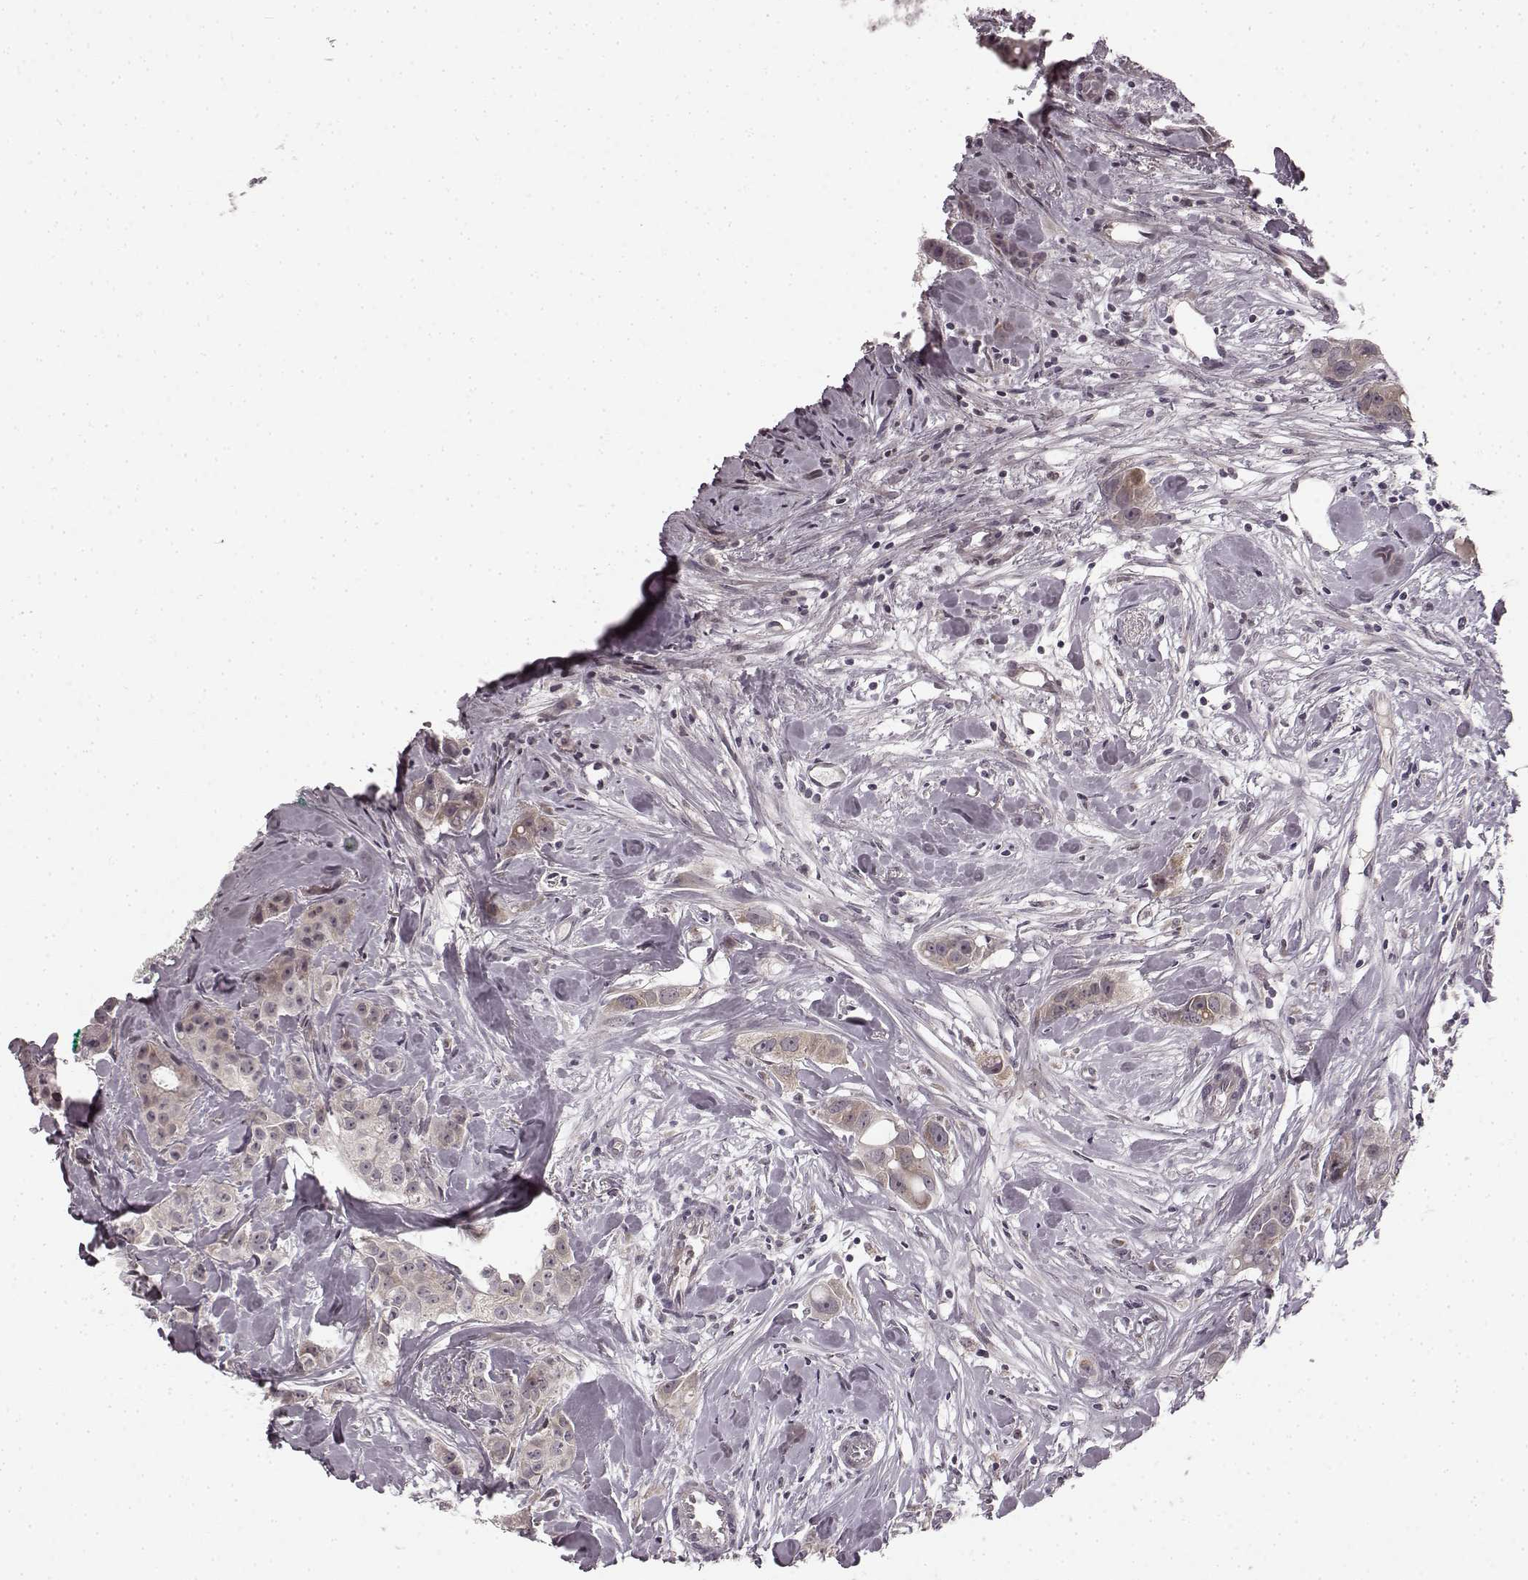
{"staining": {"intensity": "moderate", "quantity": "25%-75%", "location": "cytoplasmic/membranous"}, "tissue": "breast cancer", "cell_type": "Tumor cells", "image_type": "cancer", "snomed": [{"axis": "morphology", "description": "Duct carcinoma"}, {"axis": "topography", "description": "Breast"}], "caption": "An immunohistochemistry (IHC) photomicrograph of tumor tissue is shown. Protein staining in brown shows moderate cytoplasmic/membranous positivity in intraductal carcinoma (breast) within tumor cells.", "gene": "FAM234B", "patient": {"sex": "female", "age": 43}}